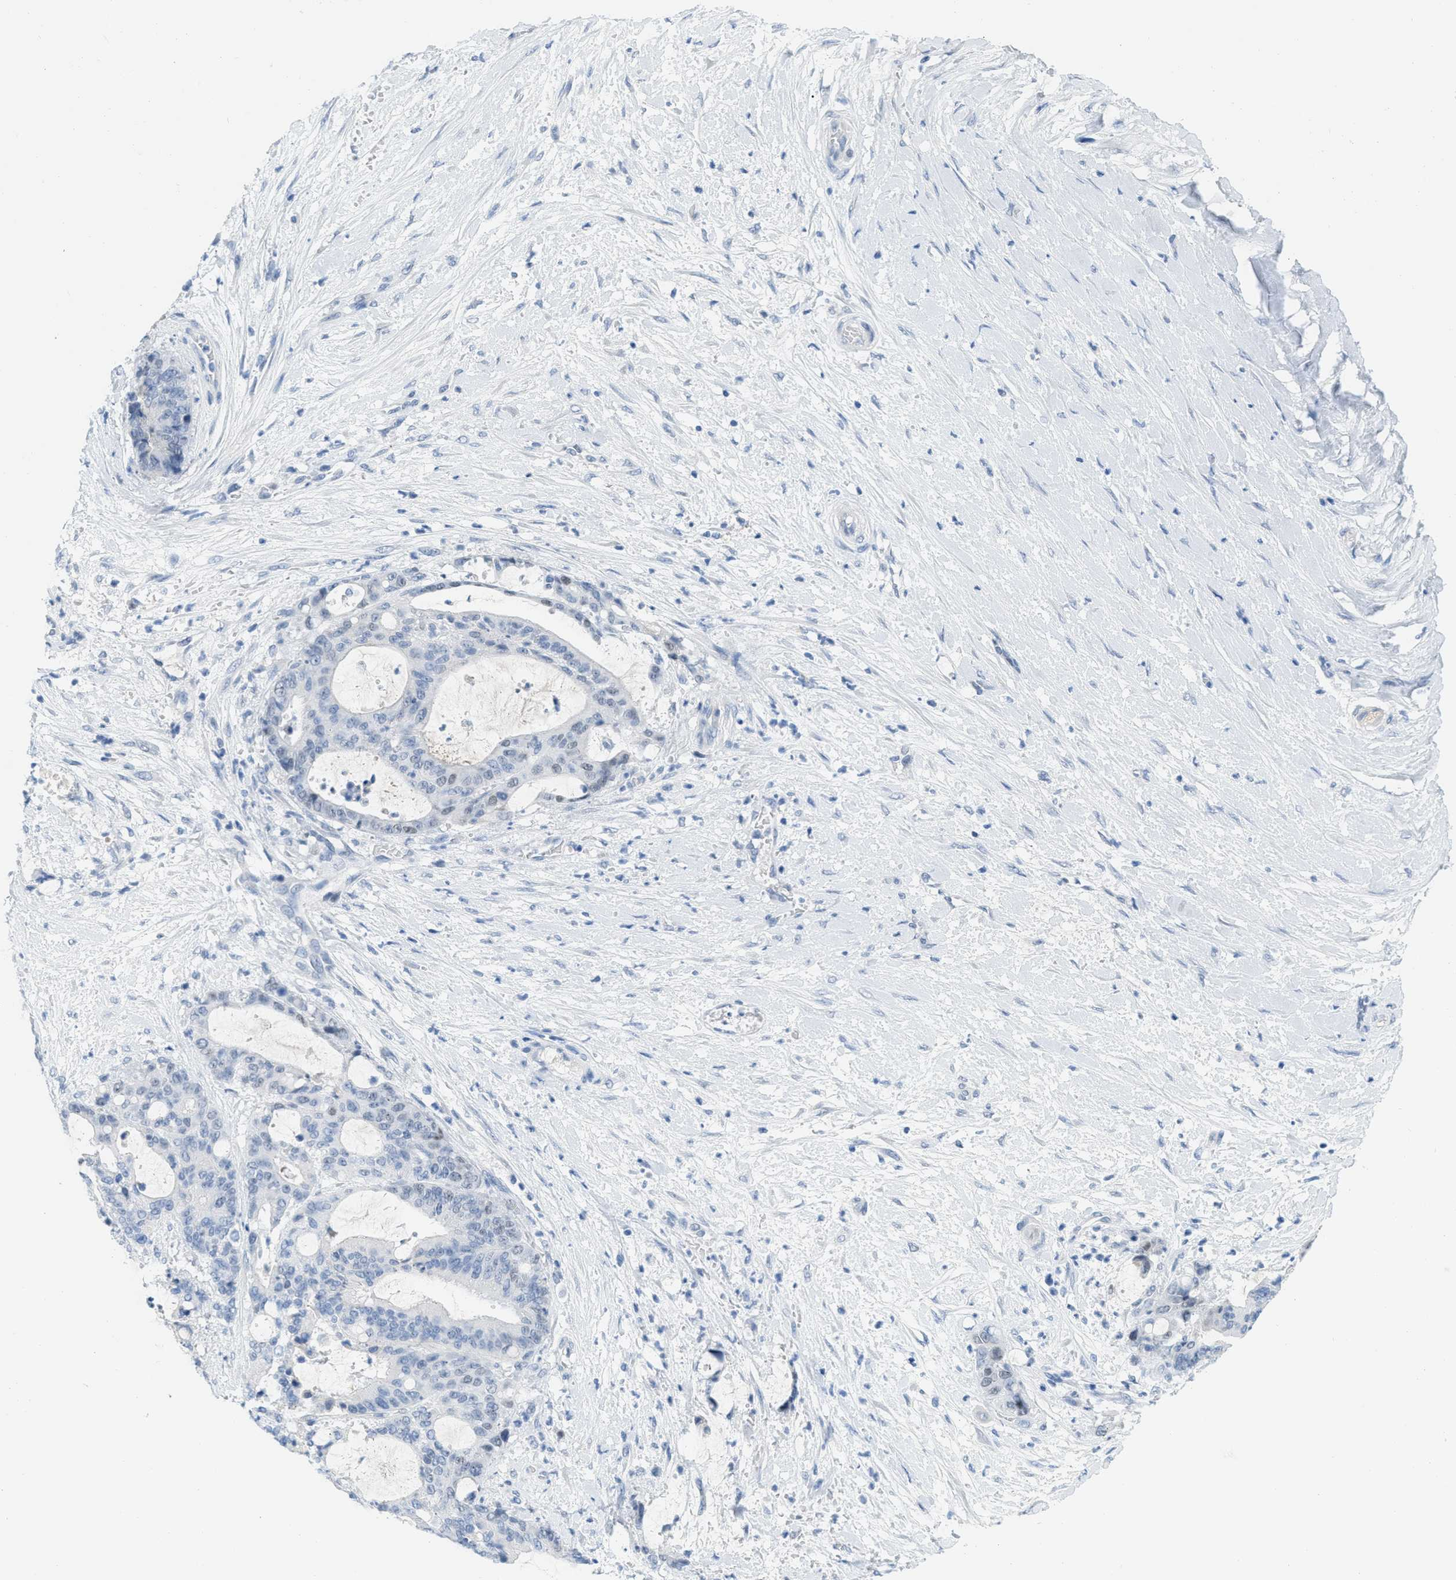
{"staining": {"intensity": "negative", "quantity": "none", "location": "none"}, "tissue": "liver cancer", "cell_type": "Tumor cells", "image_type": "cancer", "snomed": [{"axis": "morphology", "description": "Normal tissue, NOS"}, {"axis": "morphology", "description": "Cholangiocarcinoma"}, {"axis": "topography", "description": "Liver"}, {"axis": "topography", "description": "Peripheral nerve tissue"}], "caption": "Immunohistochemistry (IHC) photomicrograph of human liver cholangiocarcinoma stained for a protein (brown), which demonstrates no staining in tumor cells.", "gene": "HSF2", "patient": {"sex": "female", "age": 73}}